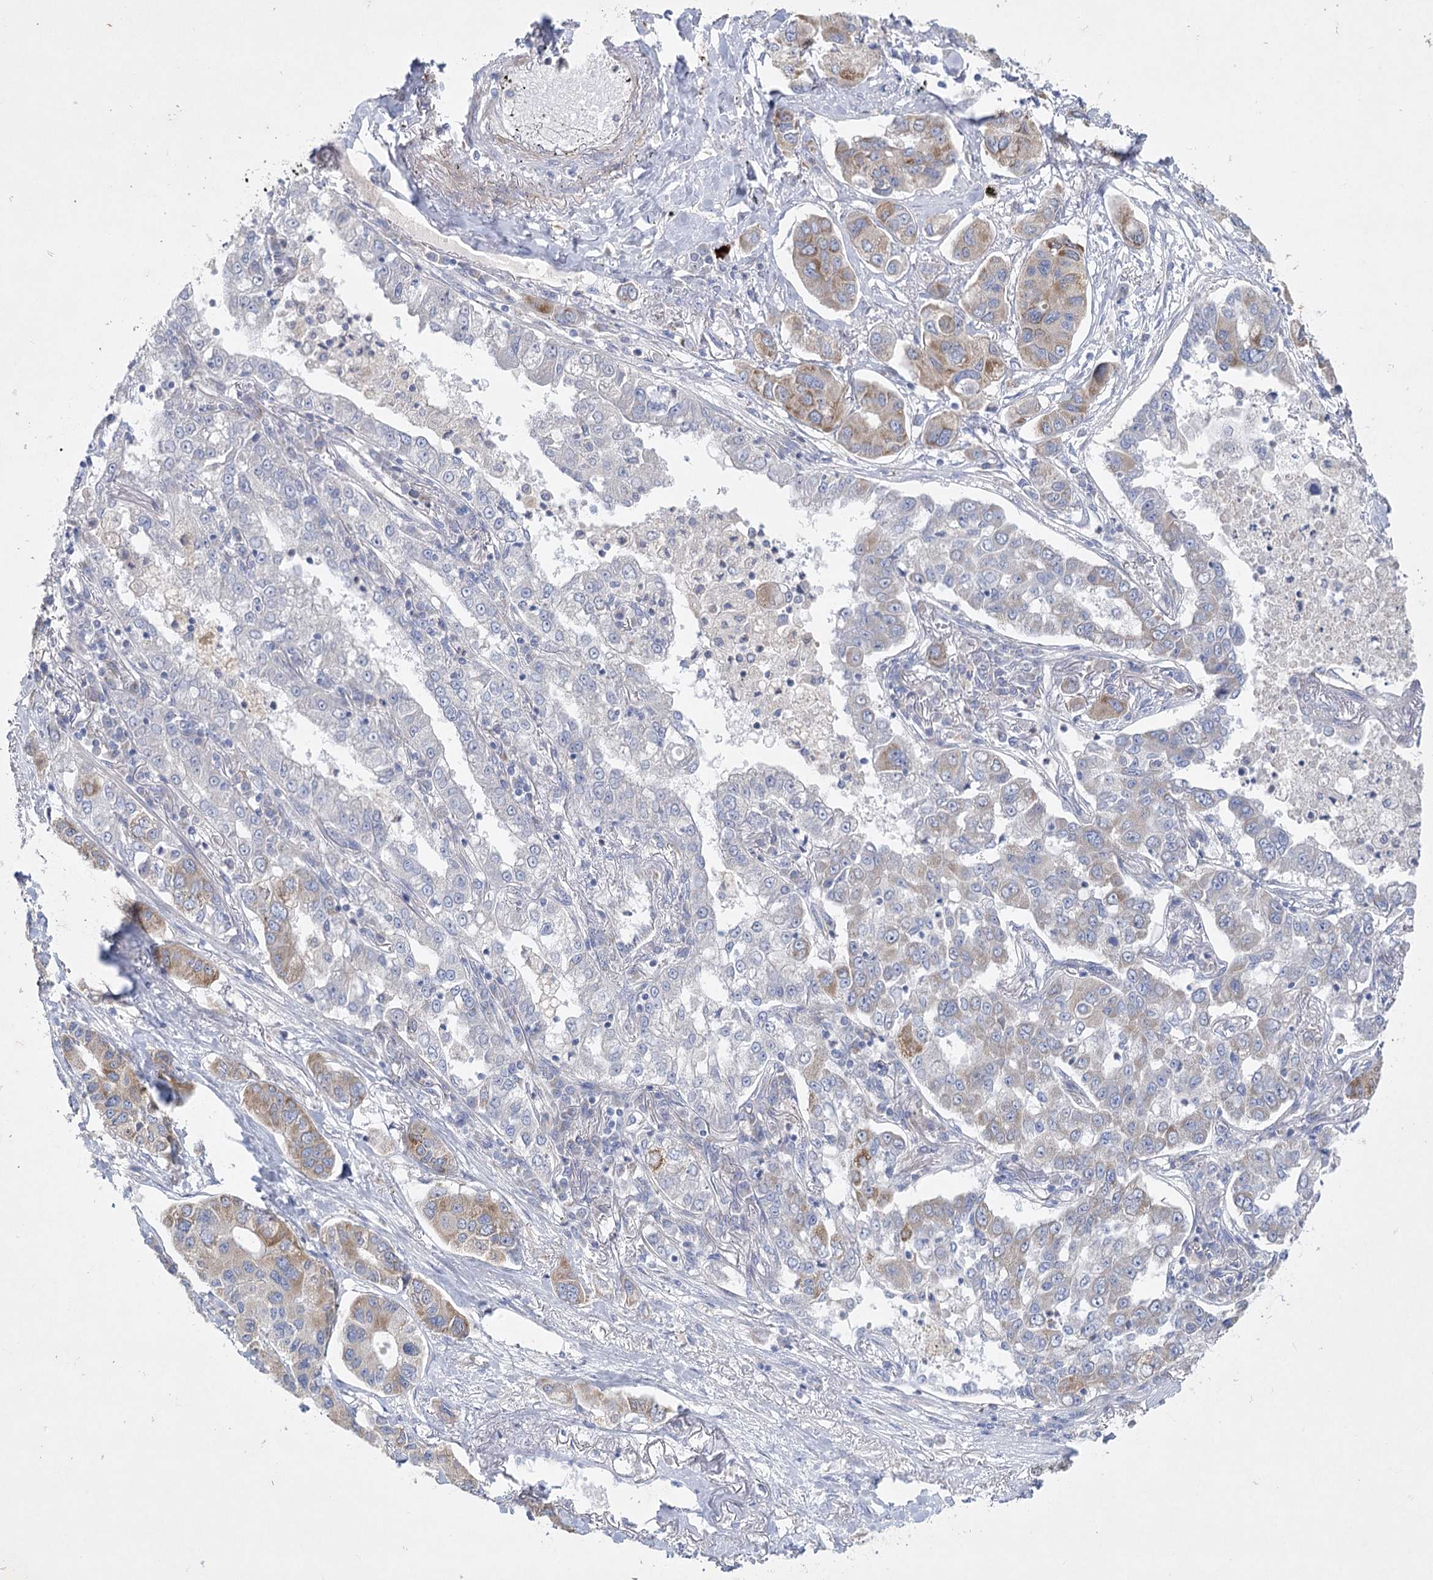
{"staining": {"intensity": "moderate", "quantity": "<25%", "location": "cytoplasmic/membranous"}, "tissue": "lung cancer", "cell_type": "Tumor cells", "image_type": "cancer", "snomed": [{"axis": "morphology", "description": "Adenocarcinoma, NOS"}, {"axis": "topography", "description": "Lung"}], "caption": "Protein staining shows moderate cytoplasmic/membranous expression in approximately <25% of tumor cells in lung adenocarcinoma. Nuclei are stained in blue.", "gene": "DHTKD1", "patient": {"sex": "male", "age": 49}}